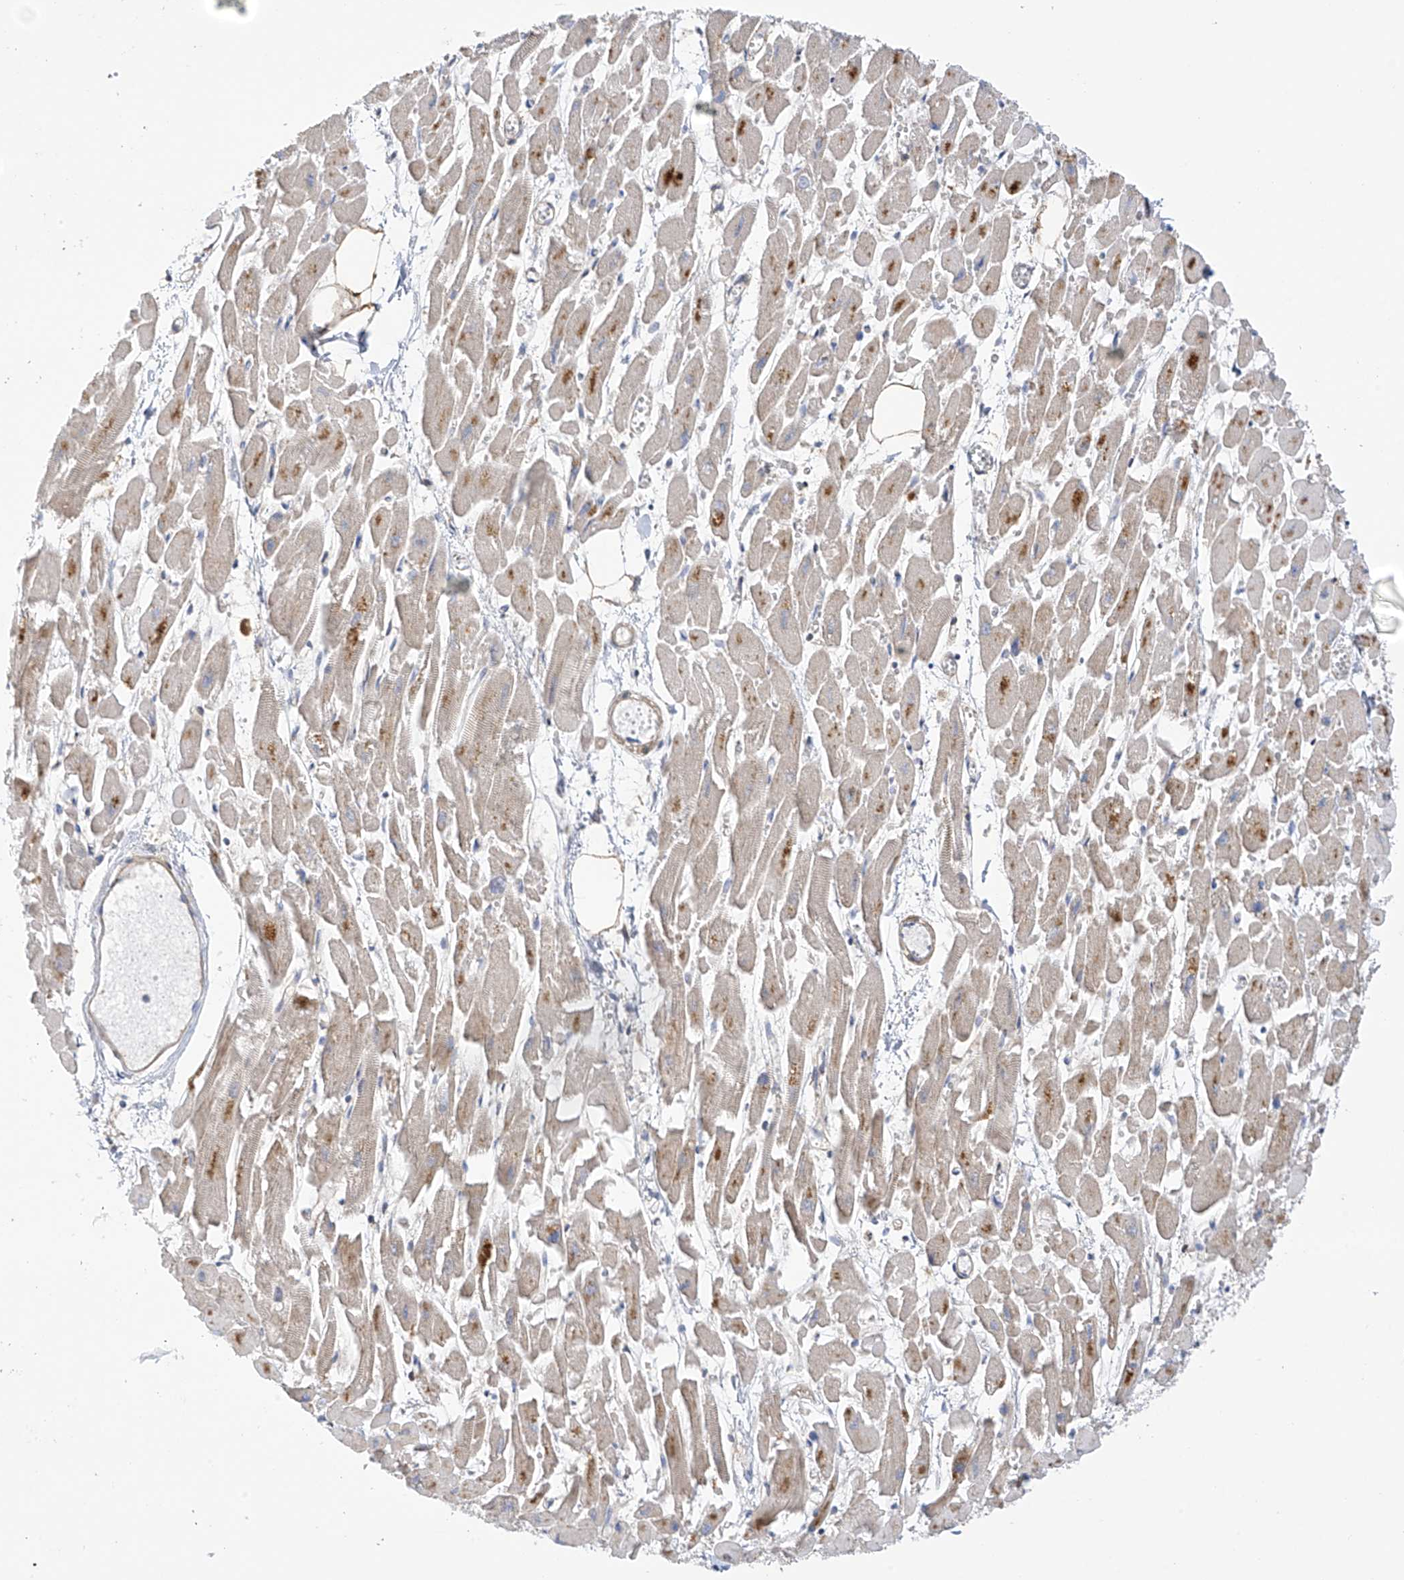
{"staining": {"intensity": "weak", "quantity": ">75%", "location": "cytoplasmic/membranous"}, "tissue": "heart muscle", "cell_type": "Cardiomyocytes", "image_type": "normal", "snomed": [{"axis": "morphology", "description": "Normal tissue, NOS"}, {"axis": "topography", "description": "Heart"}], "caption": "A brown stain labels weak cytoplasmic/membranous expression of a protein in cardiomyocytes of unremarkable heart muscle. (DAB (3,3'-diaminobenzidine) IHC with brightfield microscopy, high magnification).", "gene": "ZNF641", "patient": {"sex": "female", "age": 64}}